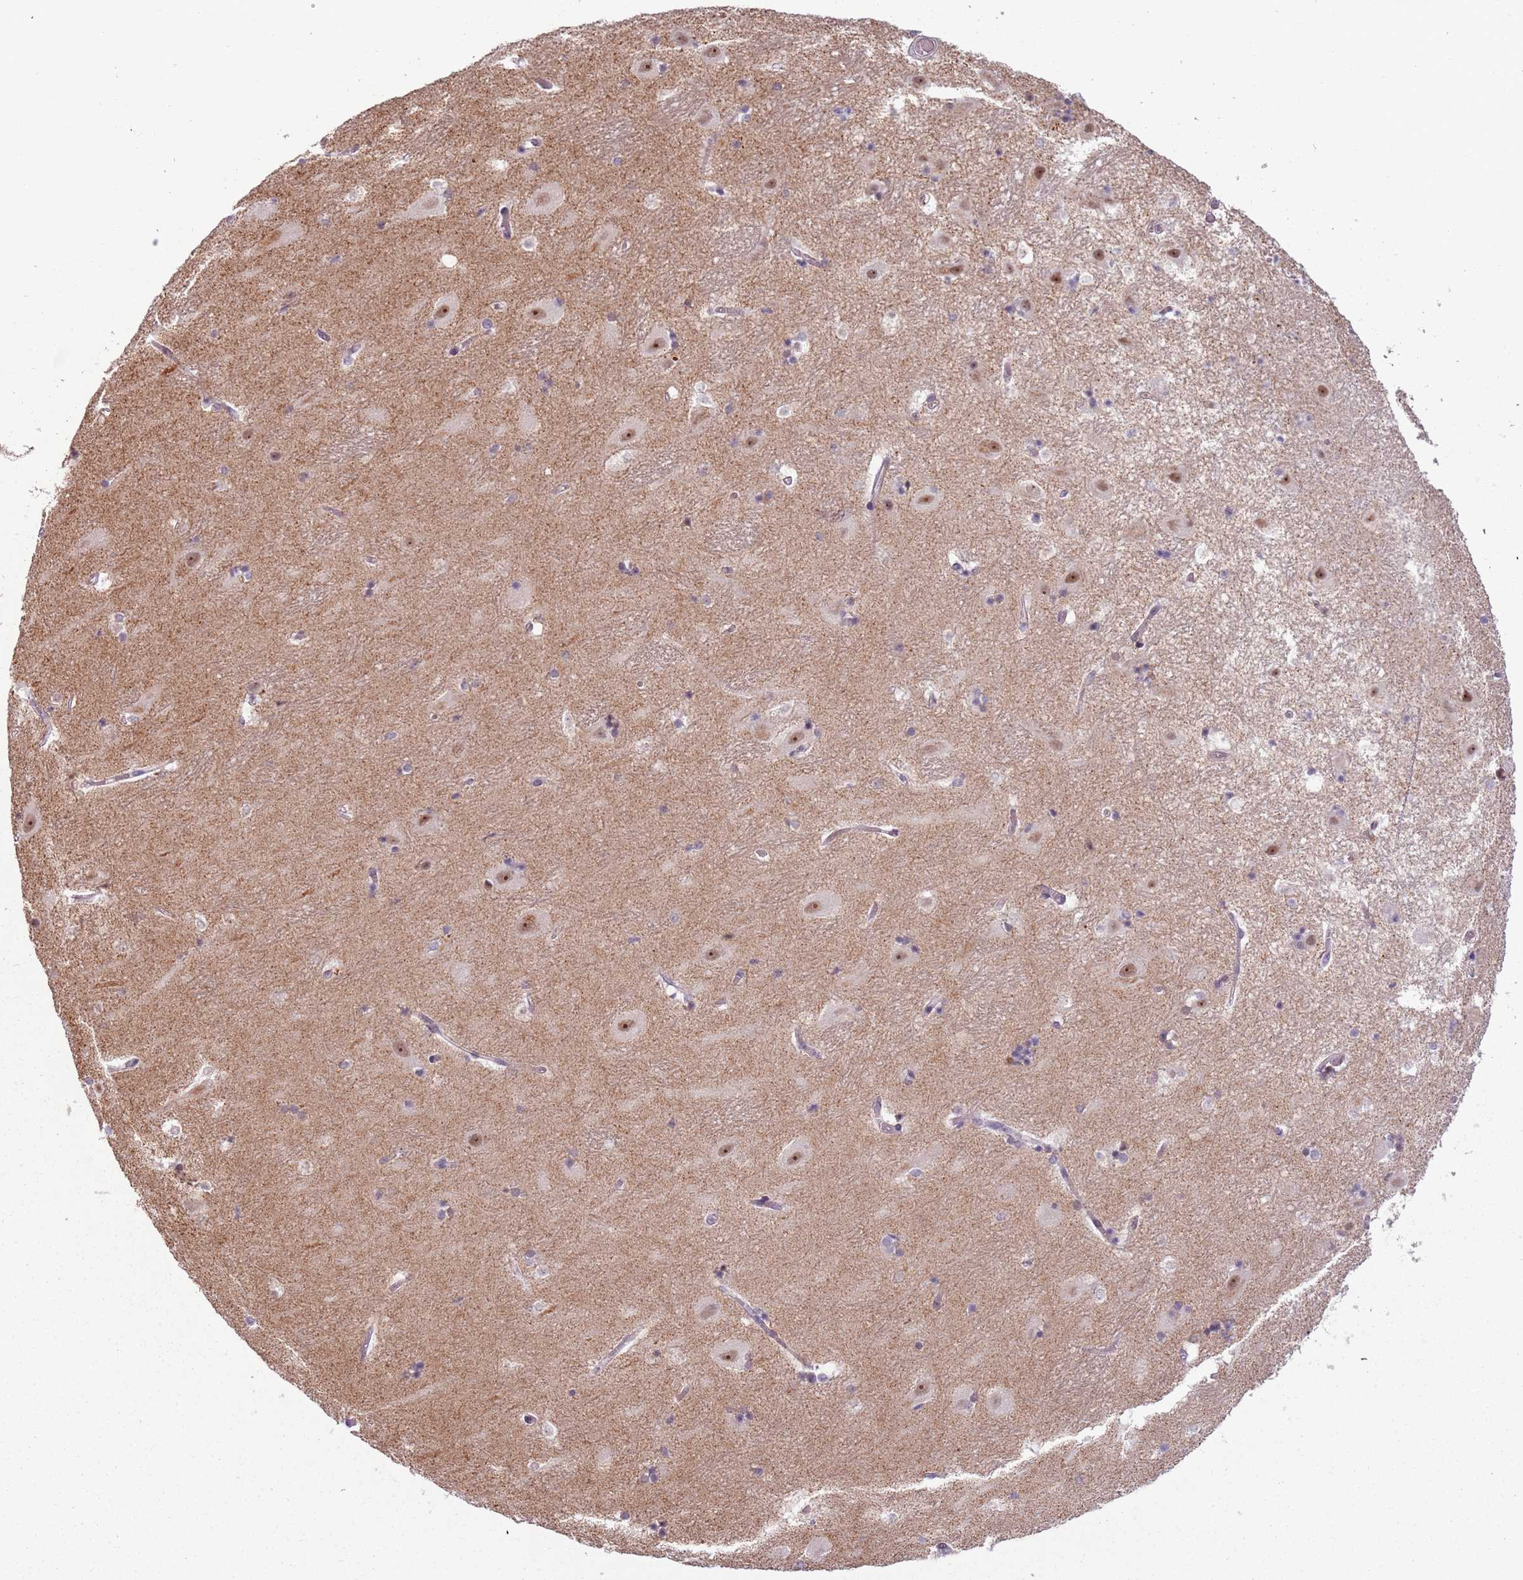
{"staining": {"intensity": "negative", "quantity": "none", "location": "none"}, "tissue": "hippocampus", "cell_type": "Glial cells", "image_type": "normal", "snomed": [{"axis": "morphology", "description": "Normal tissue, NOS"}, {"axis": "topography", "description": "Hippocampus"}], "caption": "High magnification brightfield microscopy of benign hippocampus stained with DAB (3,3'-diaminobenzidine) (brown) and counterstained with hematoxylin (blue): glial cells show no significant expression.", "gene": "REXO4", "patient": {"sex": "female", "age": 52}}